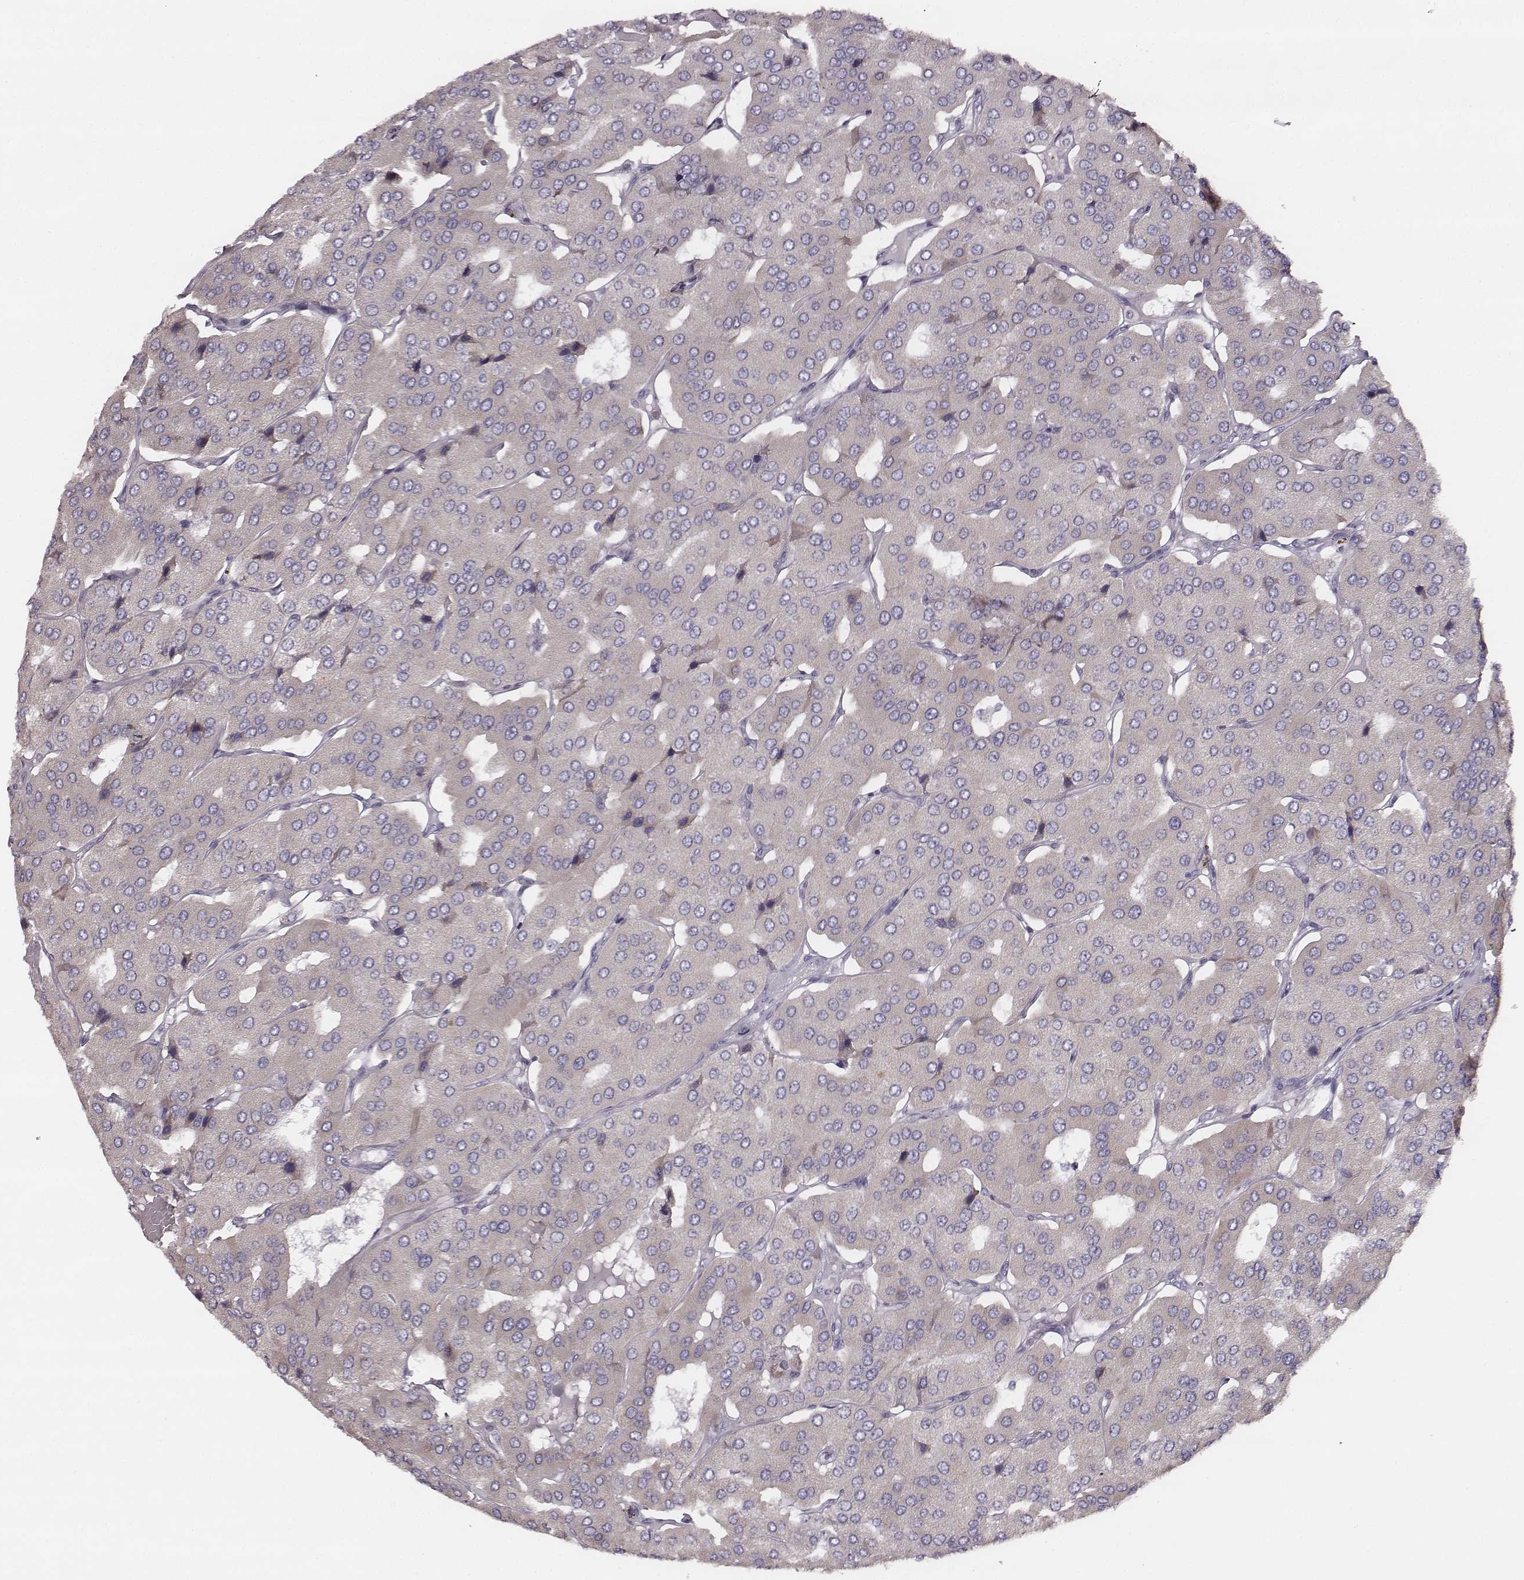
{"staining": {"intensity": "negative", "quantity": "none", "location": "none"}, "tissue": "parathyroid gland", "cell_type": "Glandular cells", "image_type": "normal", "snomed": [{"axis": "morphology", "description": "Normal tissue, NOS"}, {"axis": "morphology", "description": "Adenoma, NOS"}, {"axis": "topography", "description": "Parathyroid gland"}], "caption": "DAB immunohistochemical staining of benign human parathyroid gland exhibits no significant expression in glandular cells. (IHC, brightfield microscopy, high magnification).", "gene": "UBL4B", "patient": {"sex": "female", "age": 86}}